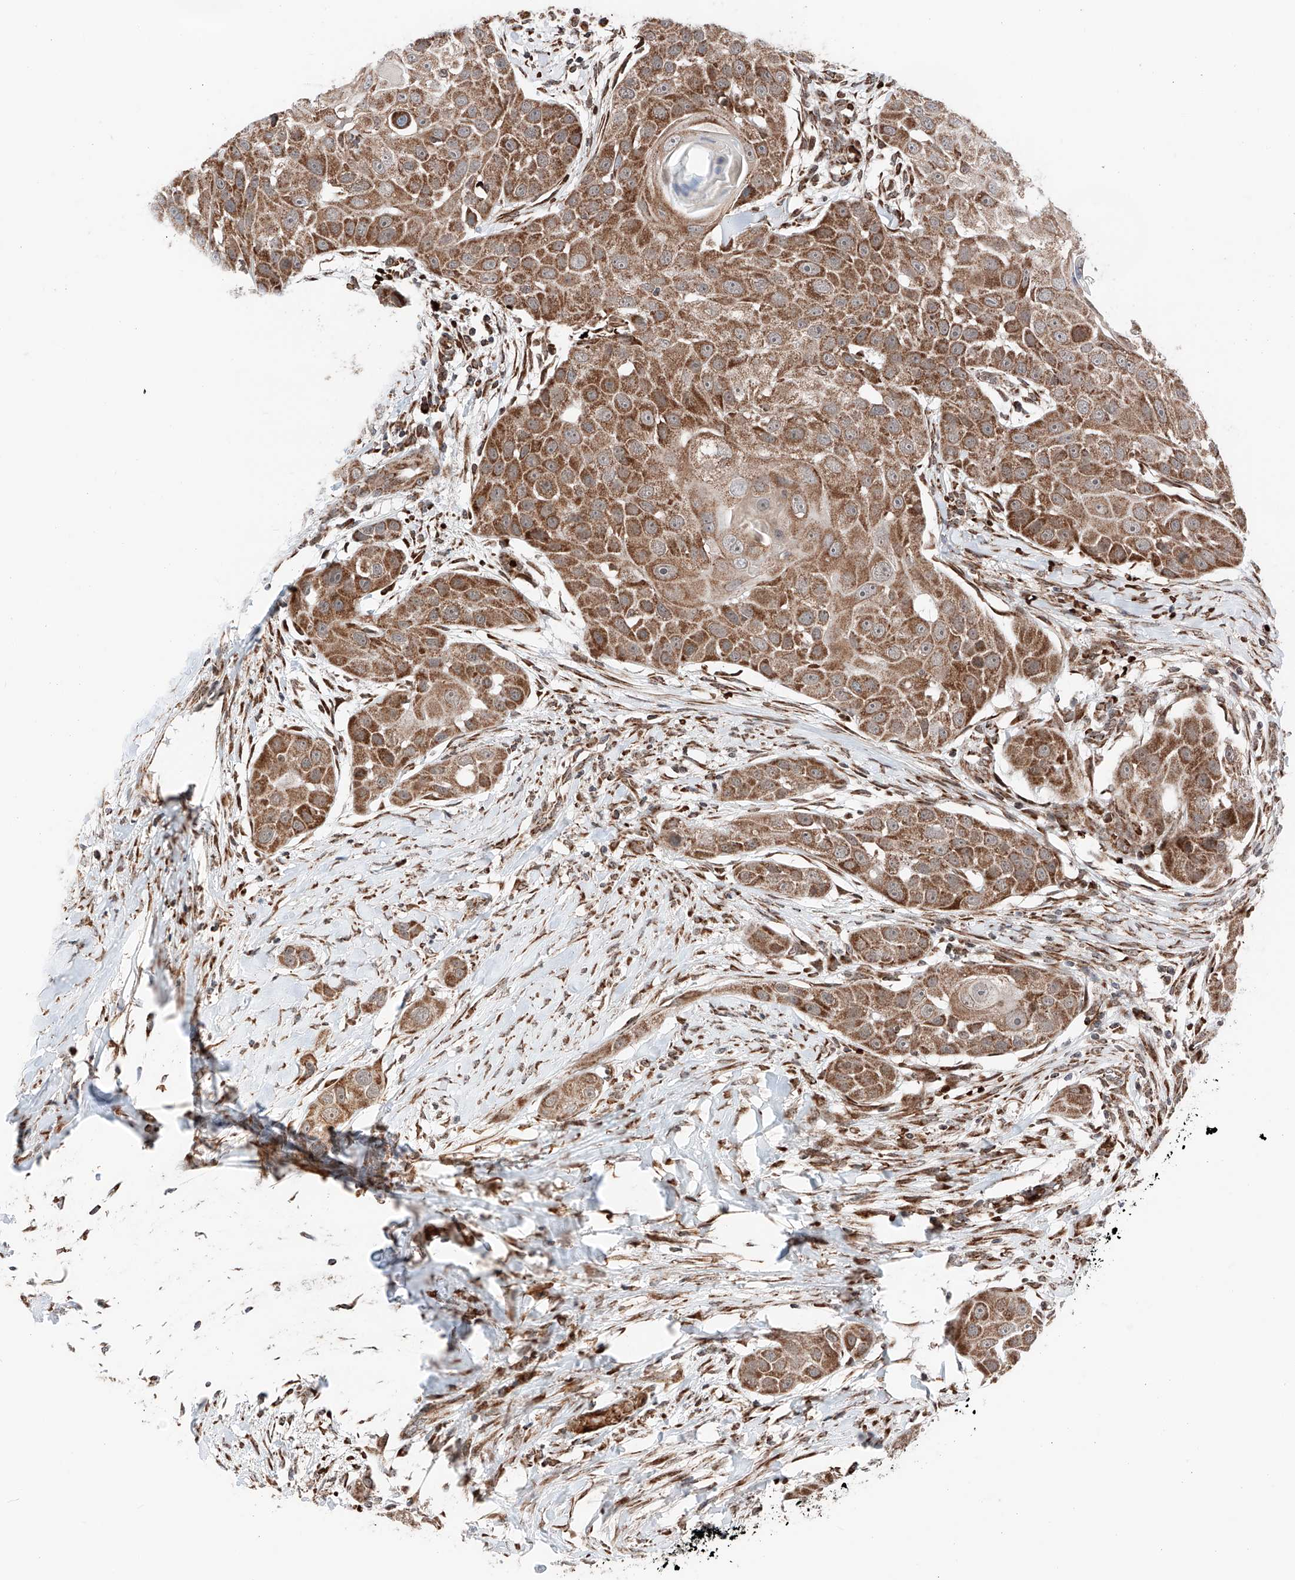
{"staining": {"intensity": "moderate", "quantity": ">75%", "location": "cytoplasmic/membranous"}, "tissue": "head and neck cancer", "cell_type": "Tumor cells", "image_type": "cancer", "snomed": [{"axis": "morphology", "description": "Normal tissue, NOS"}, {"axis": "morphology", "description": "Squamous cell carcinoma, NOS"}, {"axis": "topography", "description": "Skeletal muscle"}, {"axis": "topography", "description": "Head-Neck"}], "caption": "Protein staining displays moderate cytoplasmic/membranous positivity in about >75% of tumor cells in head and neck squamous cell carcinoma.", "gene": "ZSCAN29", "patient": {"sex": "male", "age": 51}}